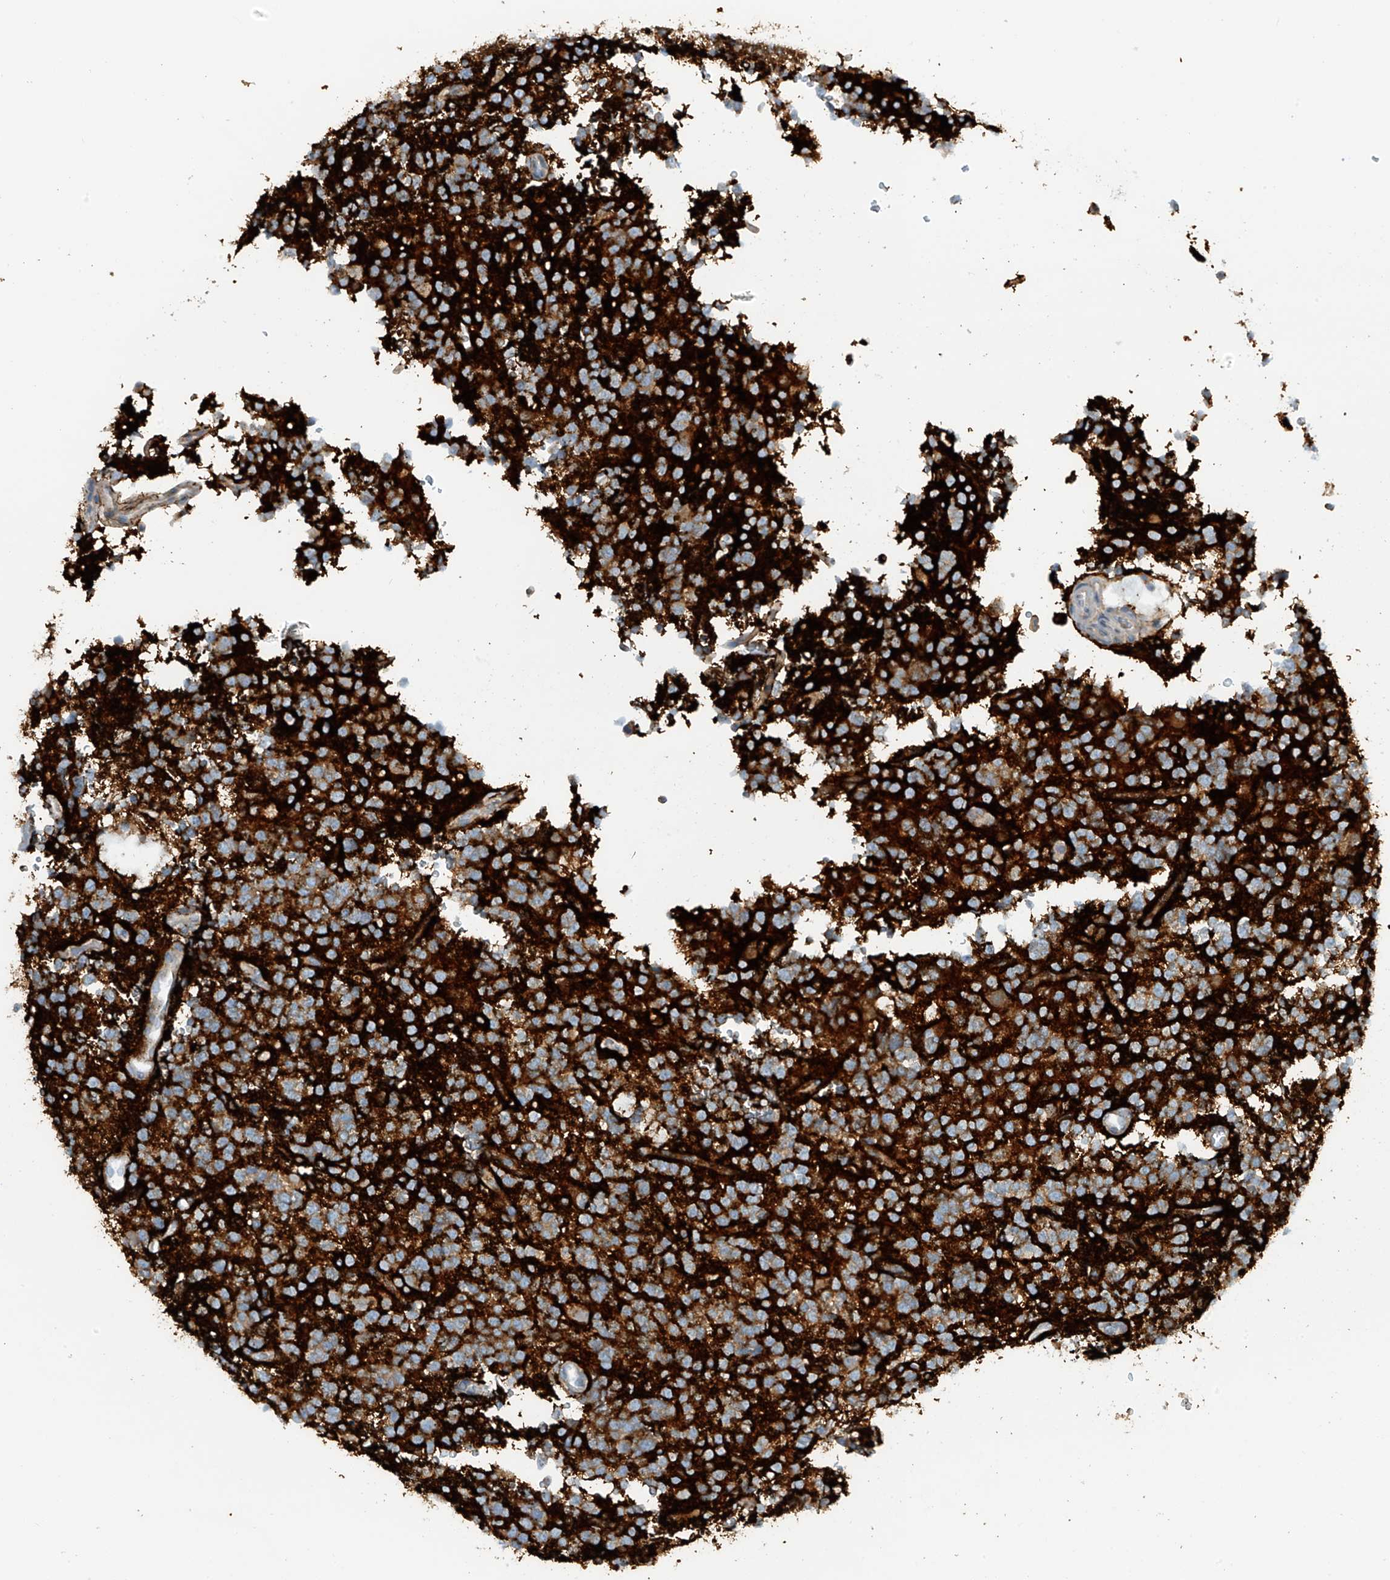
{"staining": {"intensity": "weak", "quantity": "<25%", "location": "cytoplasmic/membranous"}, "tissue": "glioma", "cell_type": "Tumor cells", "image_type": "cancer", "snomed": [{"axis": "morphology", "description": "Glioma, malignant, High grade"}, {"axis": "topography", "description": "Brain"}], "caption": "This is a image of immunohistochemistry (IHC) staining of glioma, which shows no staining in tumor cells. (Brightfield microscopy of DAB IHC at high magnification).", "gene": "FSD1L", "patient": {"sex": "female", "age": 62}}